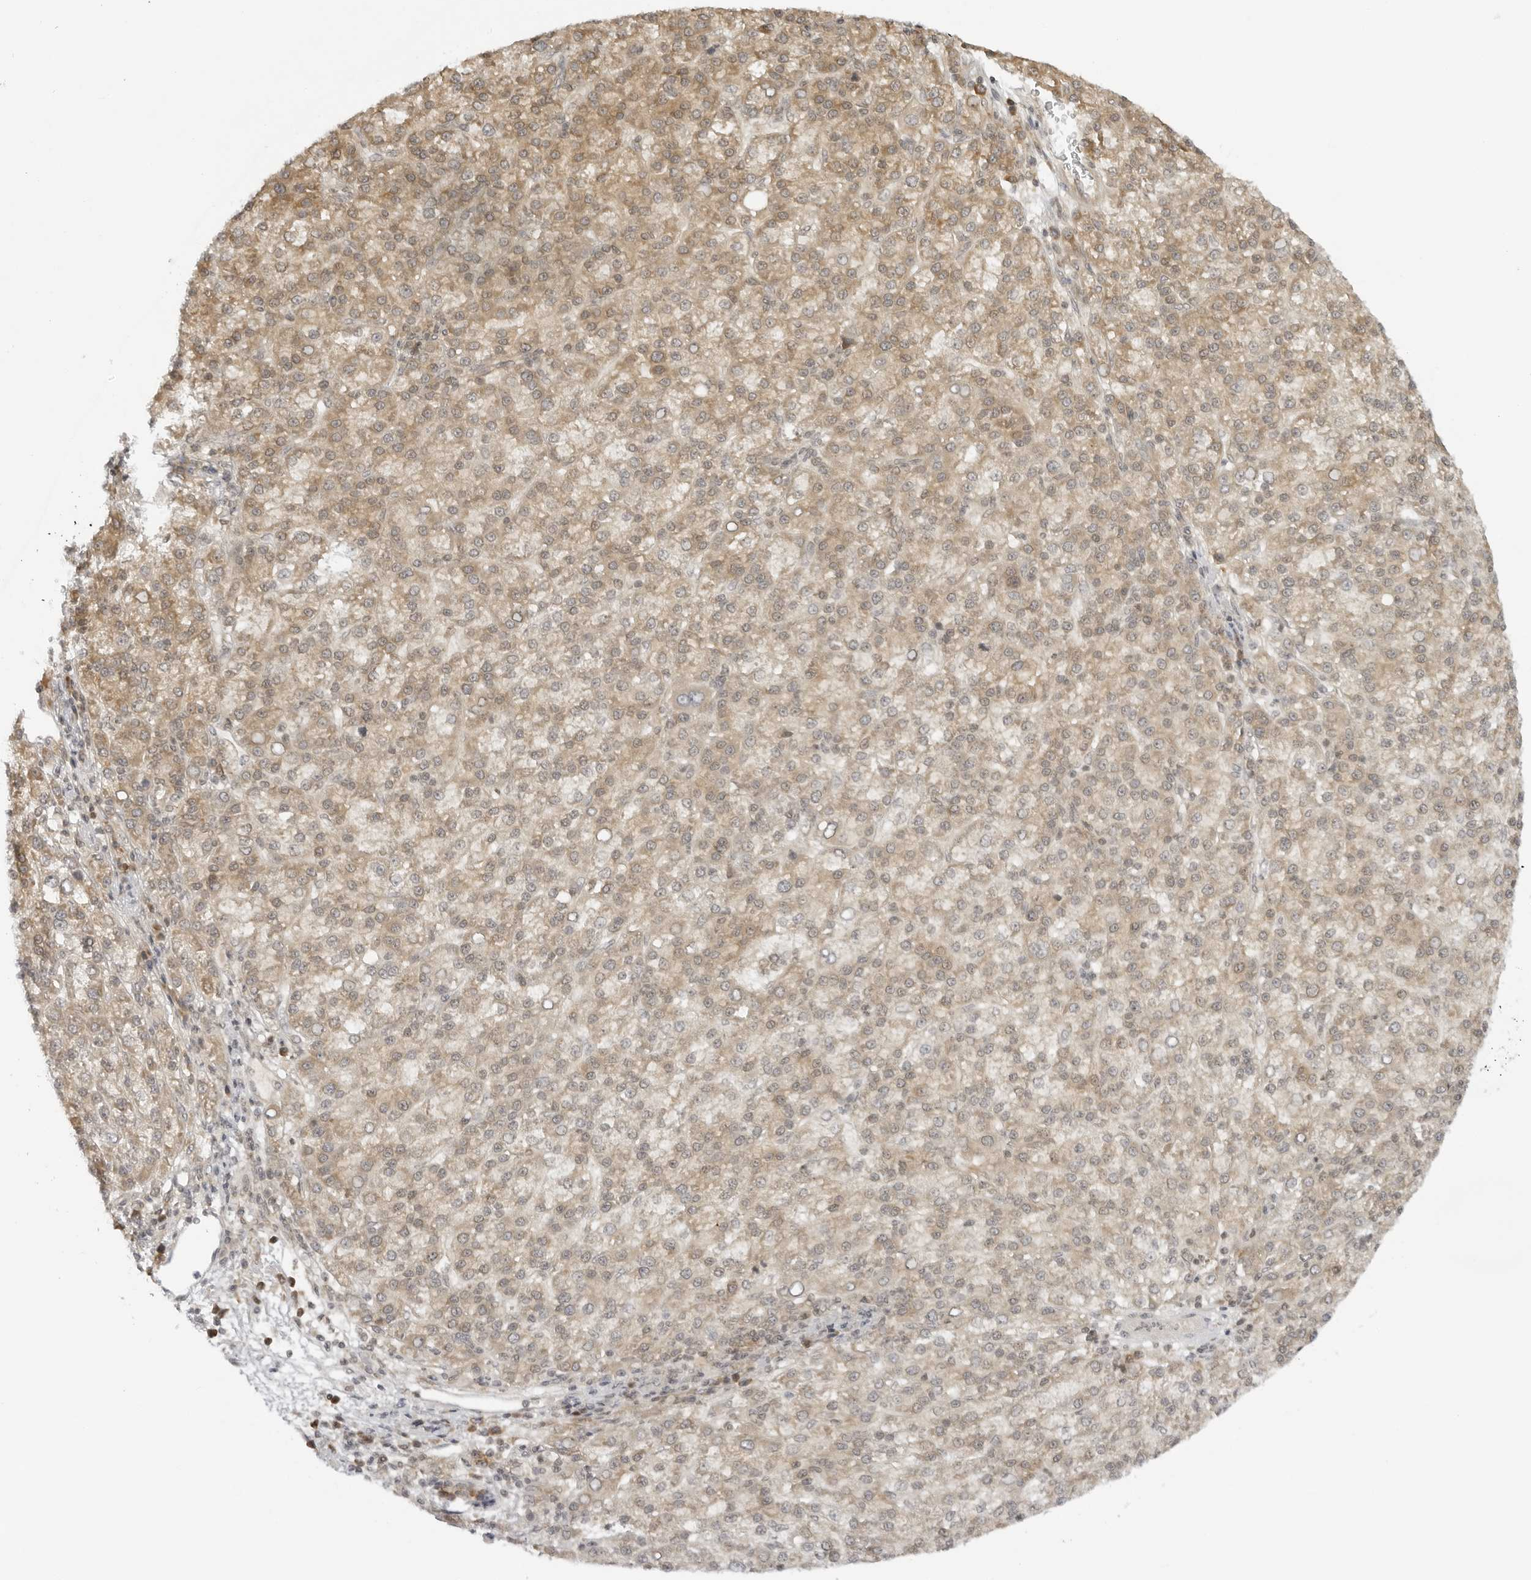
{"staining": {"intensity": "weak", "quantity": ">75%", "location": "cytoplasmic/membranous"}, "tissue": "liver cancer", "cell_type": "Tumor cells", "image_type": "cancer", "snomed": [{"axis": "morphology", "description": "Carcinoma, Hepatocellular, NOS"}, {"axis": "topography", "description": "Liver"}], "caption": "Weak cytoplasmic/membranous protein positivity is seen in approximately >75% of tumor cells in liver cancer (hepatocellular carcinoma).", "gene": "PRRC2C", "patient": {"sex": "female", "age": 58}}